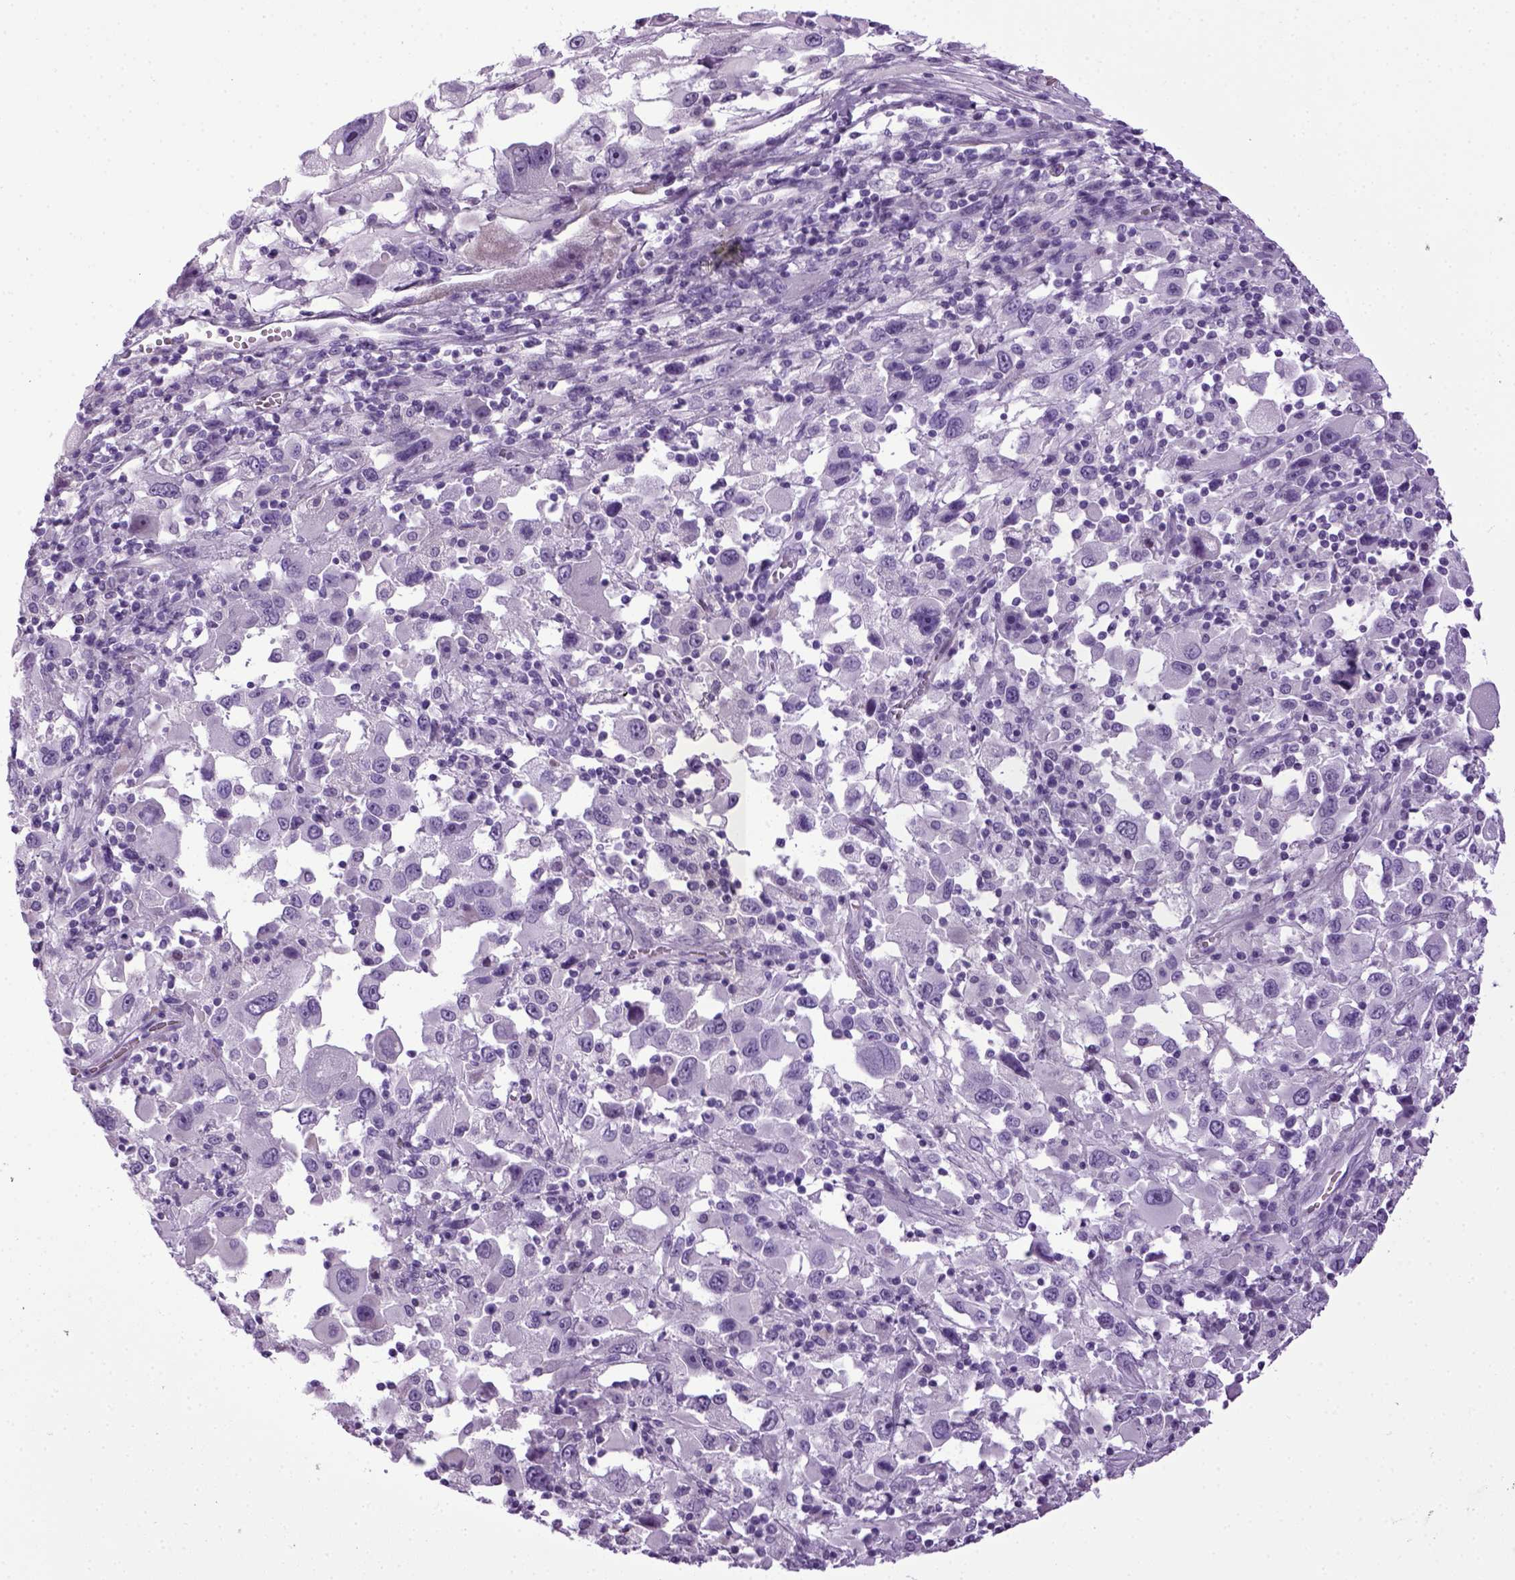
{"staining": {"intensity": "negative", "quantity": "none", "location": "none"}, "tissue": "melanoma", "cell_type": "Tumor cells", "image_type": "cancer", "snomed": [{"axis": "morphology", "description": "Malignant melanoma, Metastatic site"}, {"axis": "topography", "description": "Soft tissue"}], "caption": "The photomicrograph demonstrates no staining of tumor cells in malignant melanoma (metastatic site). (DAB (3,3'-diaminobenzidine) immunohistochemistry, high magnification).", "gene": "HMCN2", "patient": {"sex": "male", "age": 50}}